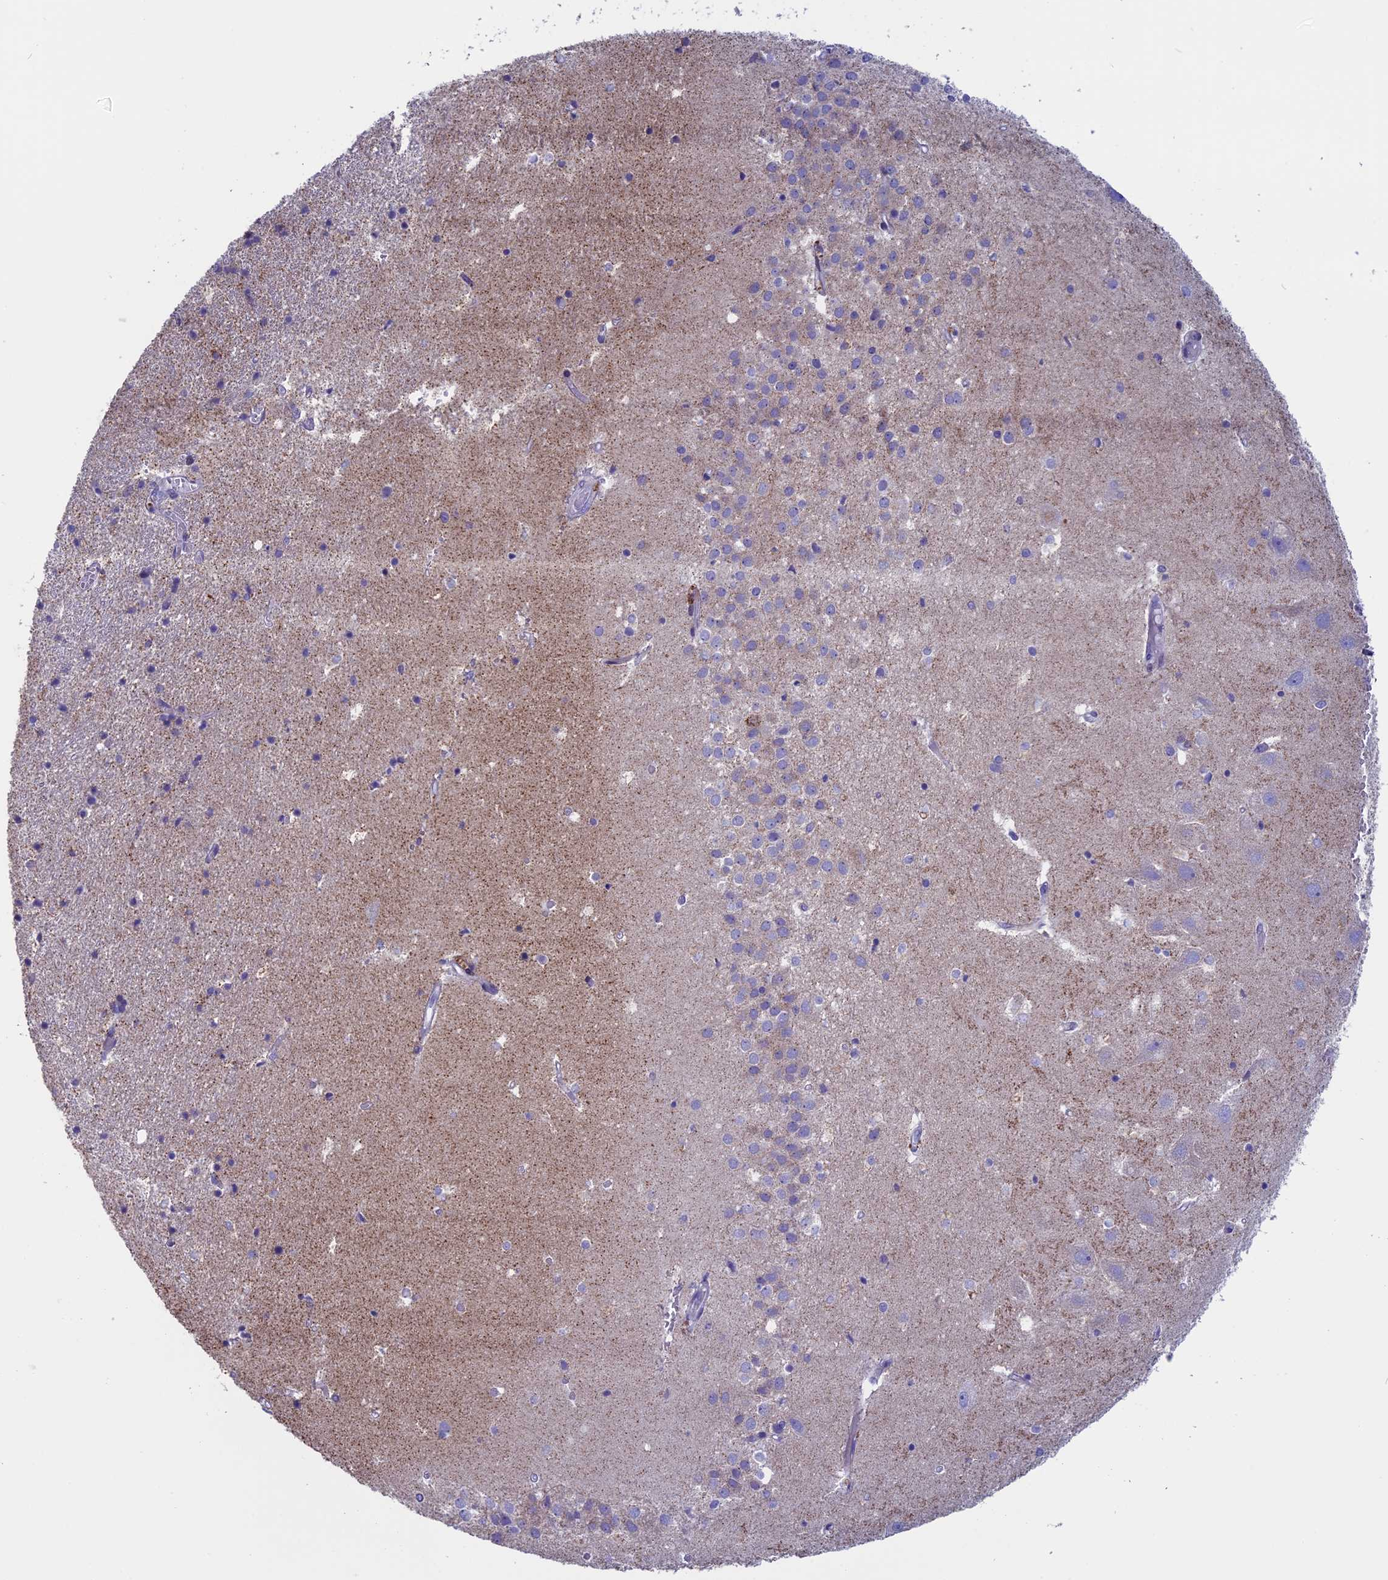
{"staining": {"intensity": "negative", "quantity": "none", "location": "none"}, "tissue": "hippocampus", "cell_type": "Glial cells", "image_type": "normal", "snomed": [{"axis": "morphology", "description": "Normal tissue, NOS"}, {"axis": "topography", "description": "Hippocampus"}], "caption": "The immunohistochemistry photomicrograph has no significant positivity in glial cells of hippocampus.", "gene": "ZNF563", "patient": {"sex": "female", "age": 52}}